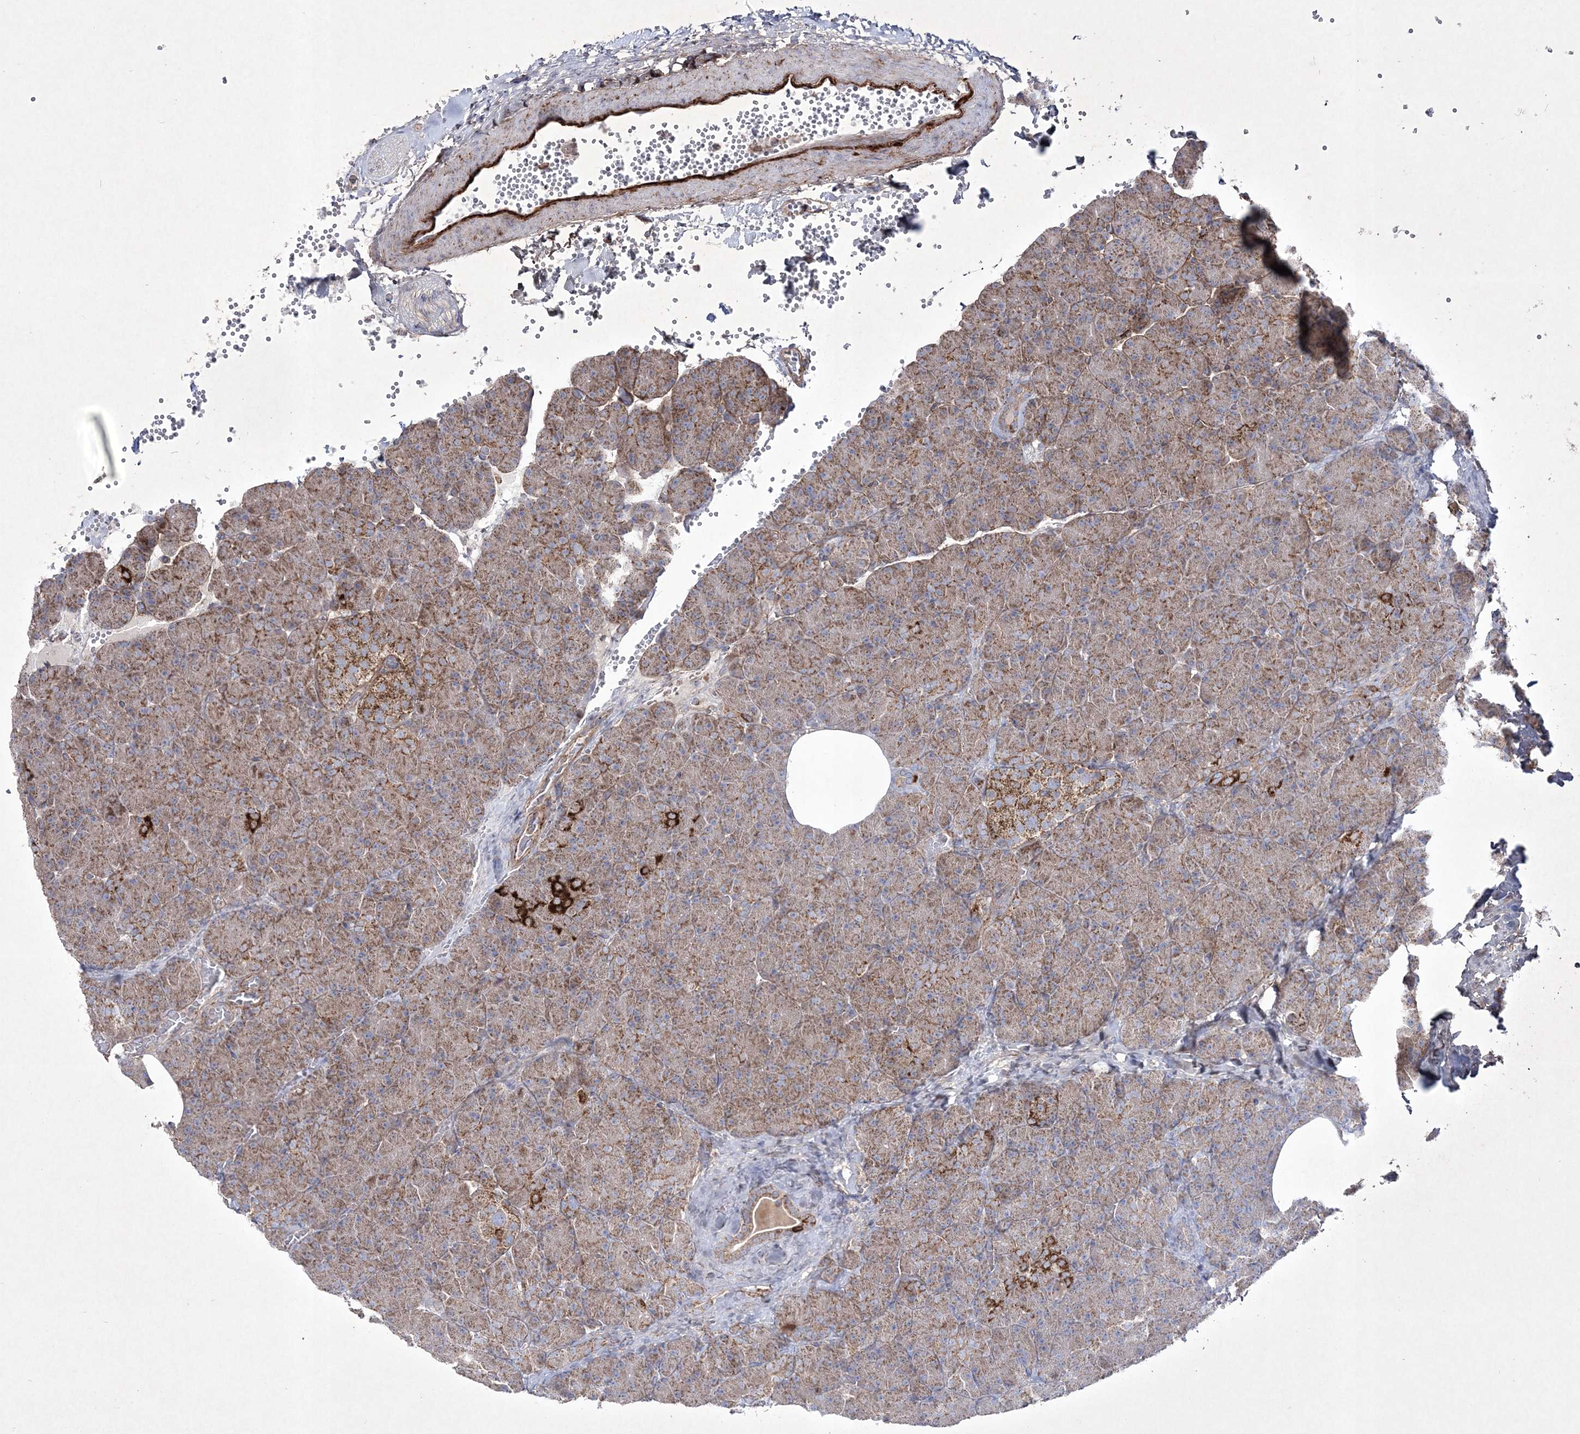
{"staining": {"intensity": "moderate", "quantity": ">75%", "location": "cytoplasmic/membranous"}, "tissue": "pancreas", "cell_type": "Exocrine glandular cells", "image_type": "normal", "snomed": [{"axis": "morphology", "description": "Normal tissue, NOS"}, {"axis": "morphology", "description": "Carcinoid, malignant, NOS"}, {"axis": "topography", "description": "Pancreas"}], "caption": "Pancreas stained with a brown dye displays moderate cytoplasmic/membranous positive expression in about >75% of exocrine glandular cells.", "gene": "RICTOR", "patient": {"sex": "female", "age": 35}}